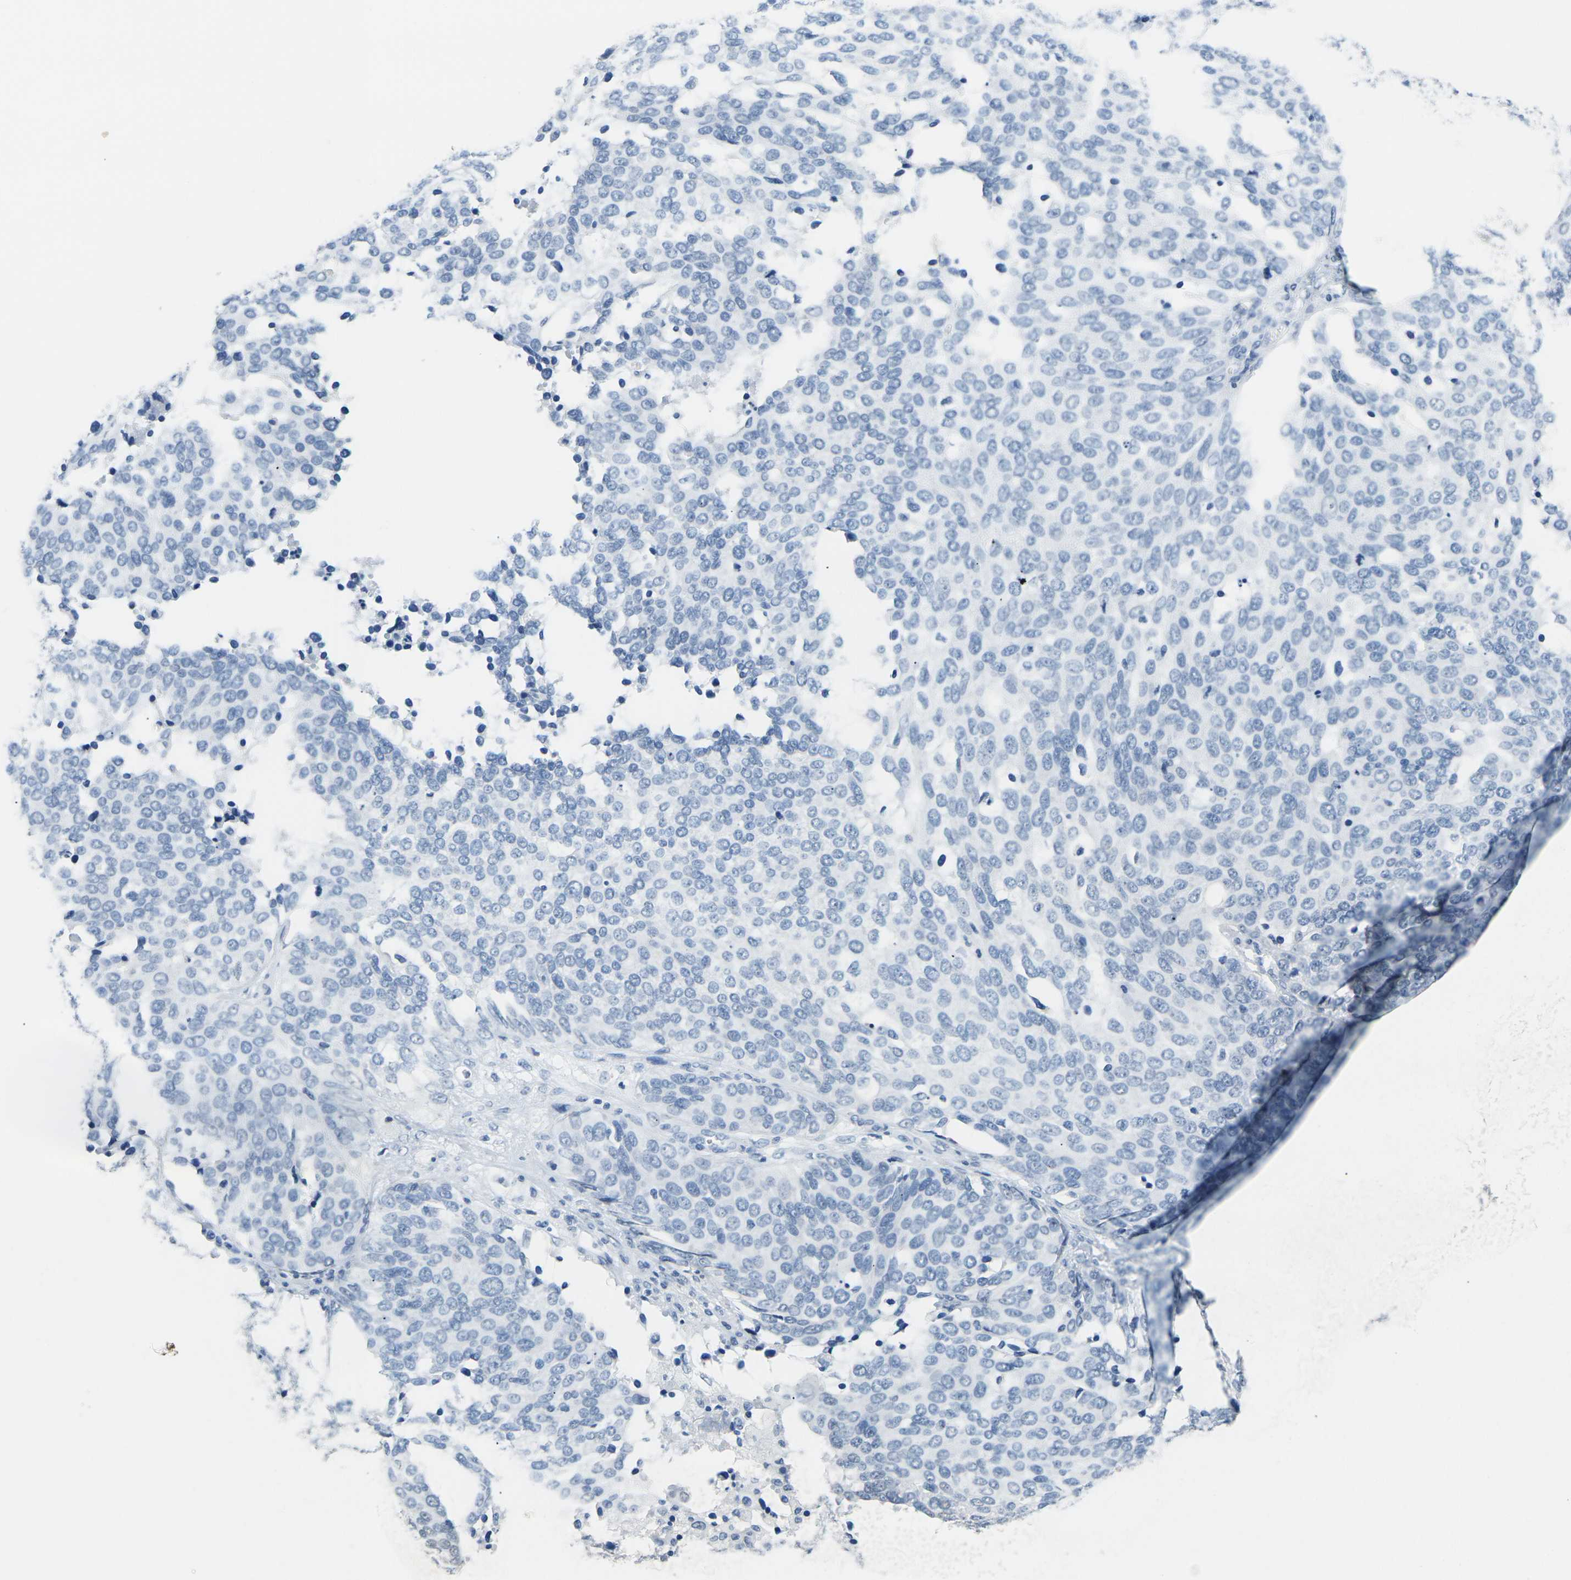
{"staining": {"intensity": "negative", "quantity": "none", "location": "none"}, "tissue": "ovarian cancer", "cell_type": "Tumor cells", "image_type": "cancer", "snomed": [{"axis": "morphology", "description": "Cystadenocarcinoma, serous, NOS"}, {"axis": "topography", "description": "Ovary"}], "caption": "This is an IHC photomicrograph of human ovarian cancer (serous cystadenocarcinoma). There is no expression in tumor cells.", "gene": "CTAG1A", "patient": {"sex": "female", "age": 44}}